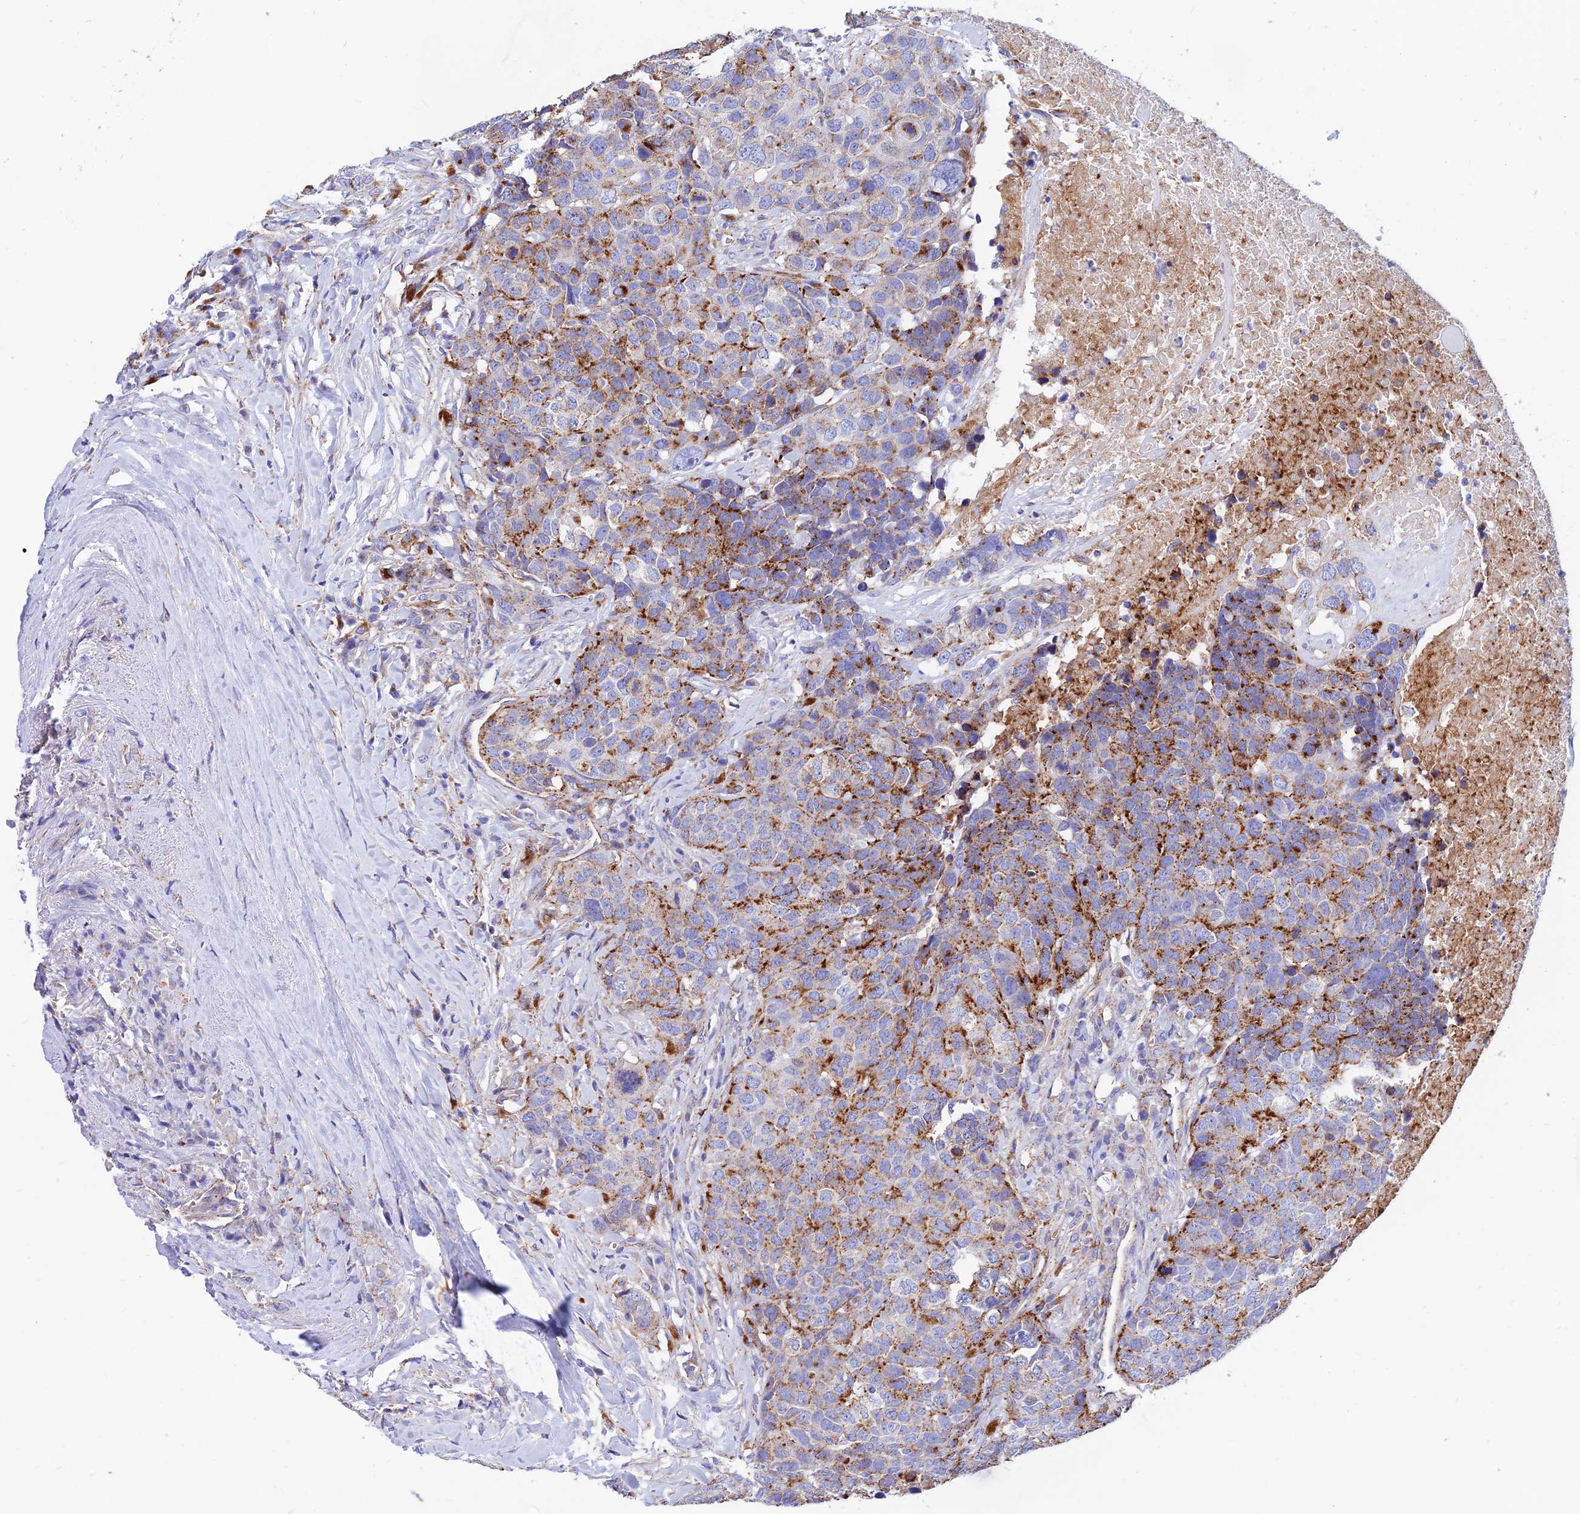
{"staining": {"intensity": "moderate", "quantity": ">75%", "location": "cytoplasmic/membranous"}, "tissue": "head and neck cancer", "cell_type": "Tumor cells", "image_type": "cancer", "snomed": [{"axis": "morphology", "description": "Squamous cell carcinoma, NOS"}, {"axis": "topography", "description": "Head-Neck"}], "caption": "Immunohistochemistry (IHC) image of head and neck cancer stained for a protein (brown), which demonstrates medium levels of moderate cytoplasmic/membranous positivity in approximately >75% of tumor cells.", "gene": "SPNS1", "patient": {"sex": "male", "age": 66}}